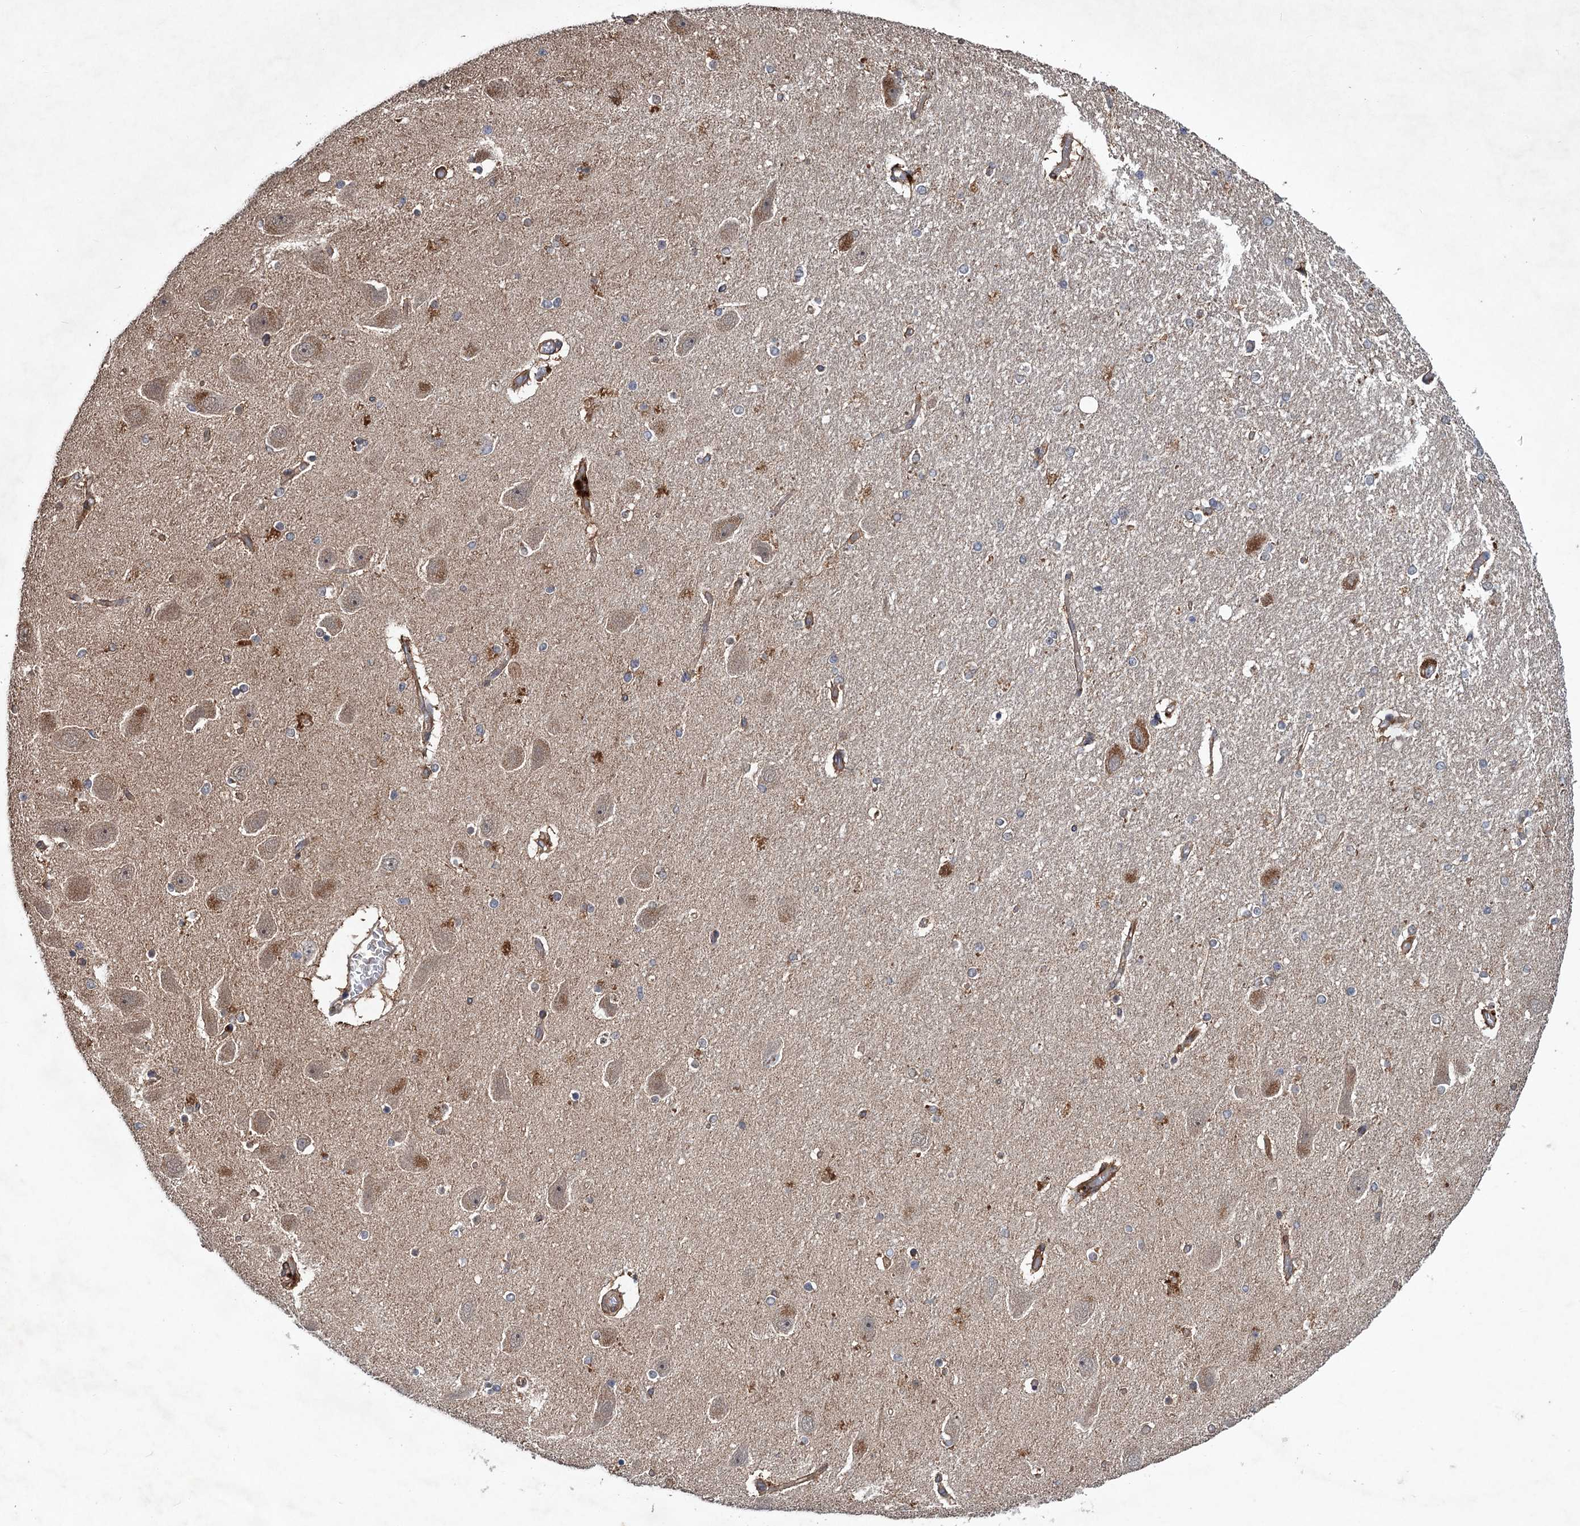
{"staining": {"intensity": "negative", "quantity": "none", "location": "none"}, "tissue": "hippocampus", "cell_type": "Glial cells", "image_type": "normal", "snomed": [{"axis": "morphology", "description": "Normal tissue, NOS"}, {"axis": "topography", "description": "Hippocampus"}], "caption": "IHC image of benign hippocampus: hippocampus stained with DAB (3,3'-diaminobenzidine) demonstrates no significant protein positivity in glial cells.", "gene": "NUDT22", "patient": {"sex": "female", "age": 54}}